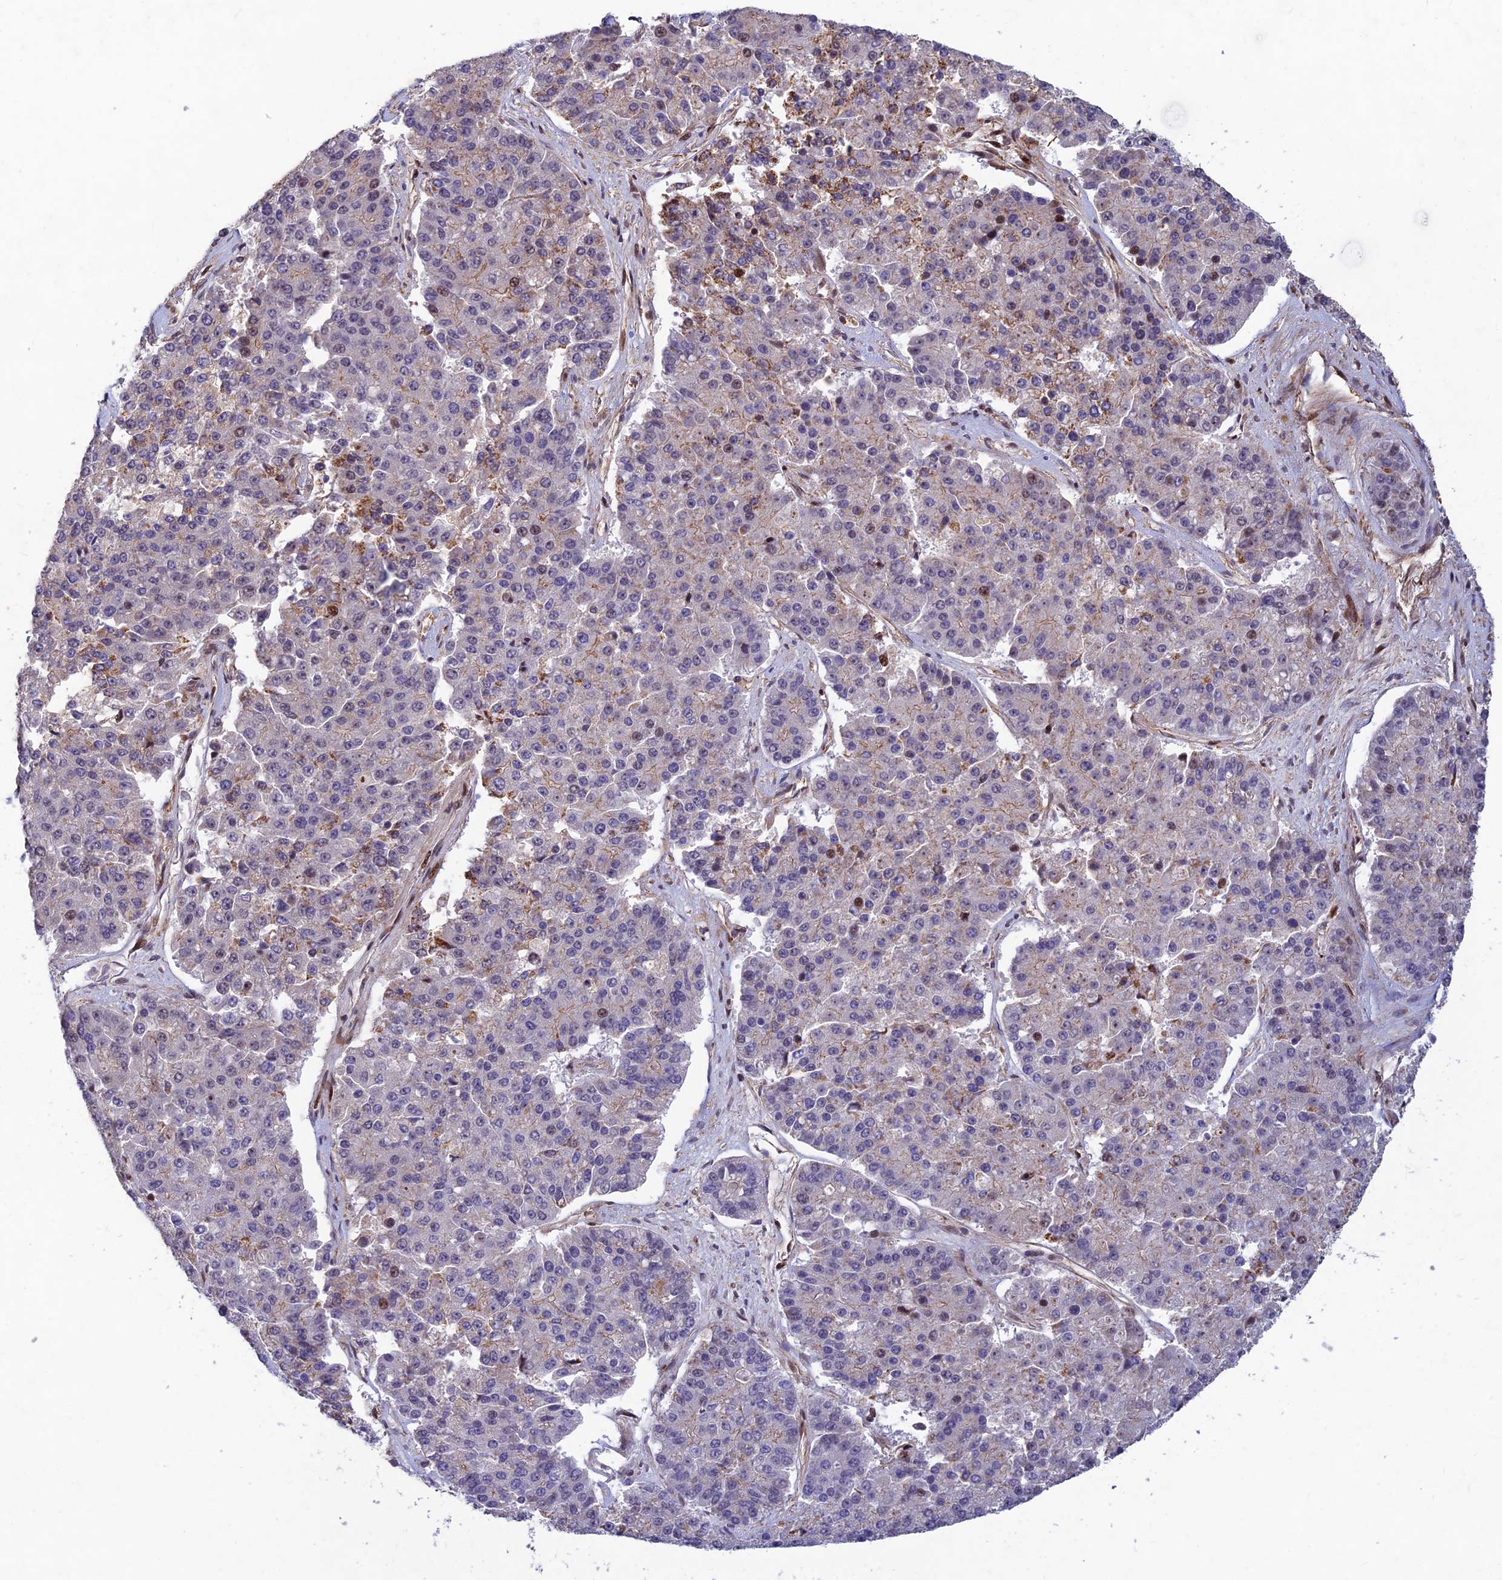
{"staining": {"intensity": "negative", "quantity": "none", "location": "none"}, "tissue": "pancreatic cancer", "cell_type": "Tumor cells", "image_type": "cancer", "snomed": [{"axis": "morphology", "description": "Adenocarcinoma, NOS"}, {"axis": "topography", "description": "Pancreas"}], "caption": "Immunohistochemical staining of pancreatic cancer displays no significant staining in tumor cells.", "gene": "RELCH", "patient": {"sex": "male", "age": 50}}